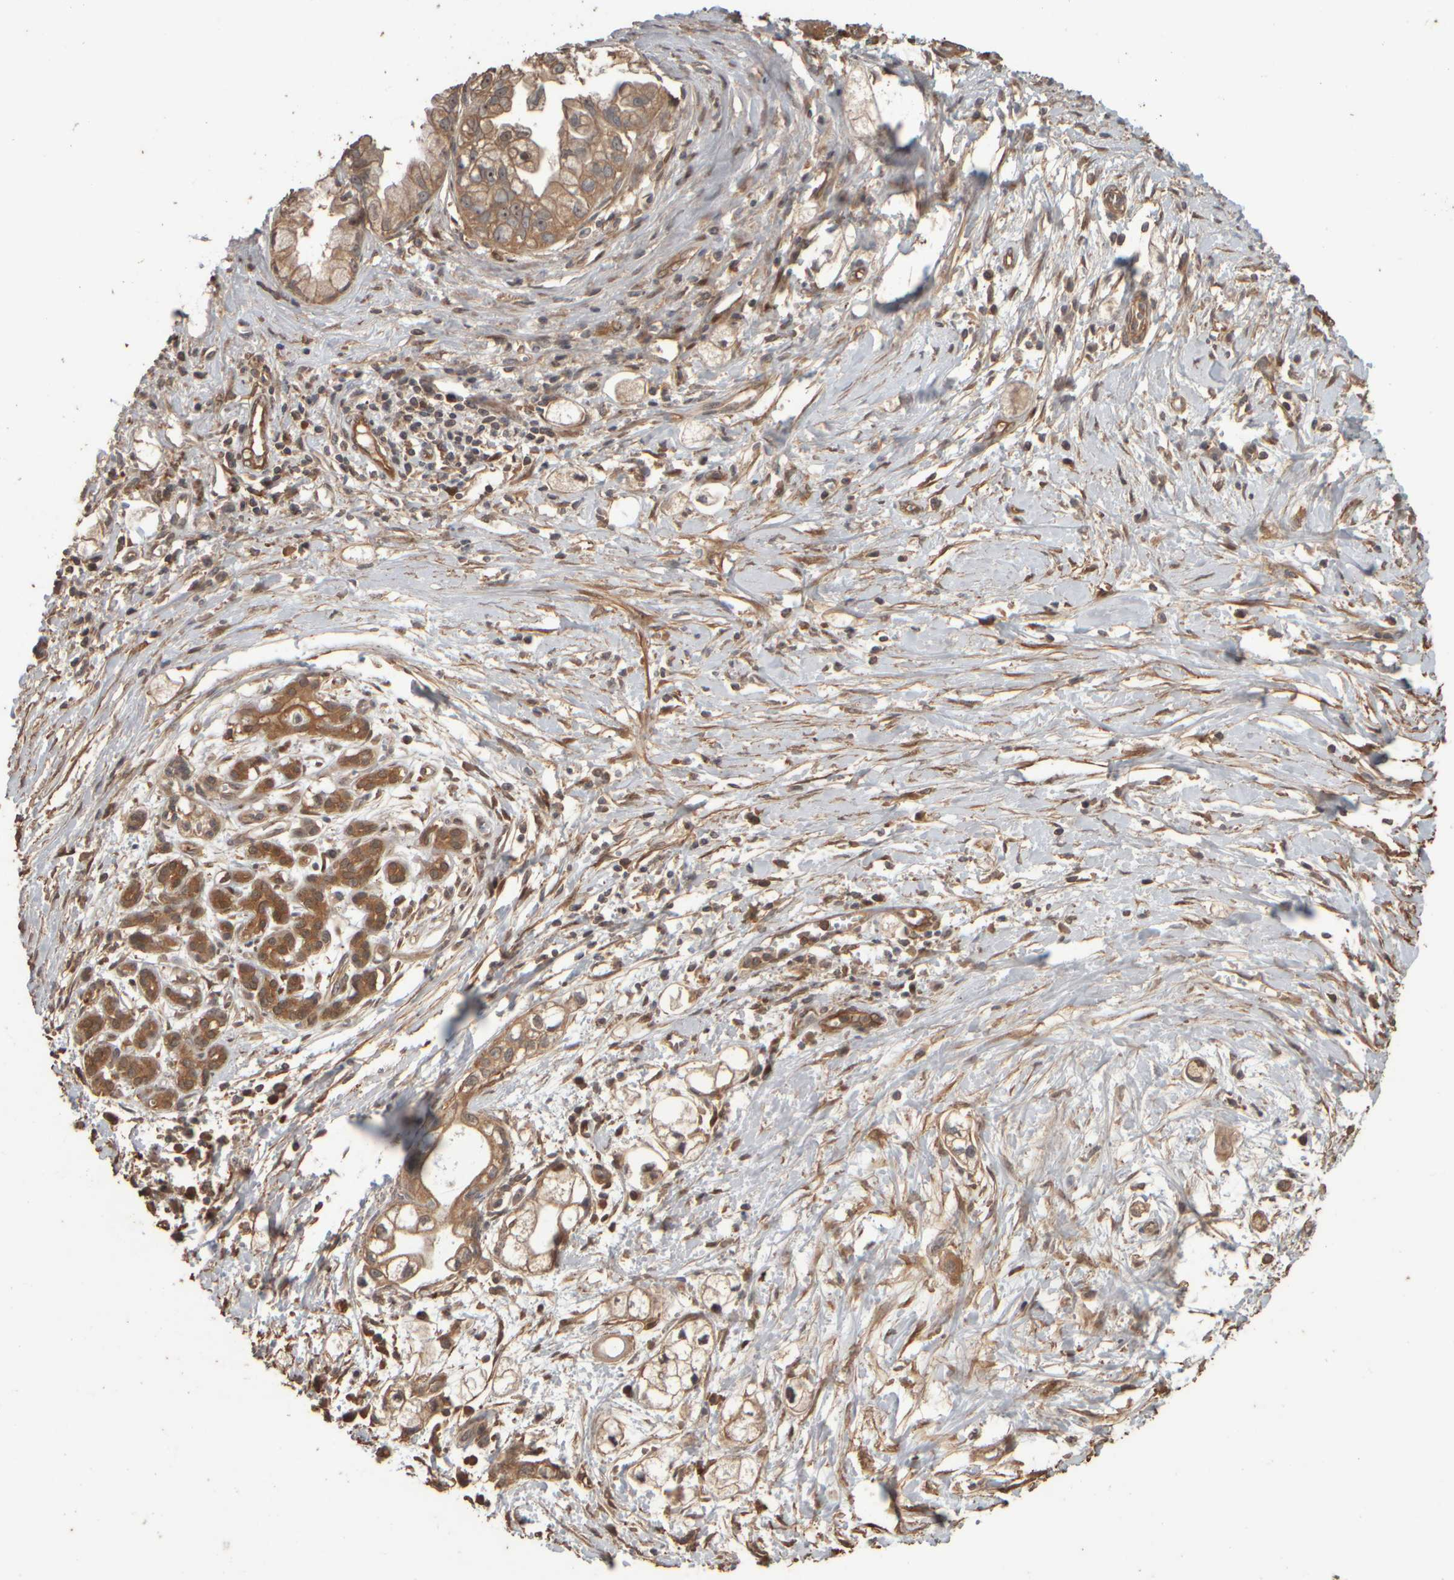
{"staining": {"intensity": "moderate", "quantity": ">75%", "location": "cytoplasmic/membranous,nuclear"}, "tissue": "pancreatic cancer", "cell_type": "Tumor cells", "image_type": "cancer", "snomed": [{"axis": "morphology", "description": "Adenocarcinoma, NOS"}, {"axis": "topography", "description": "Pancreas"}], "caption": "Immunohistochemistry (IHC) histopathology image of human pancreatic cancer (adenocarcinoma) stained for a protein (brown), which reveals medium levels of moderate cytoplasmic/membranous and nuclear expression in about >75% of tumor cells.", "gene": "SPHK1", "patient": {"sex": "male", "age": 74}}